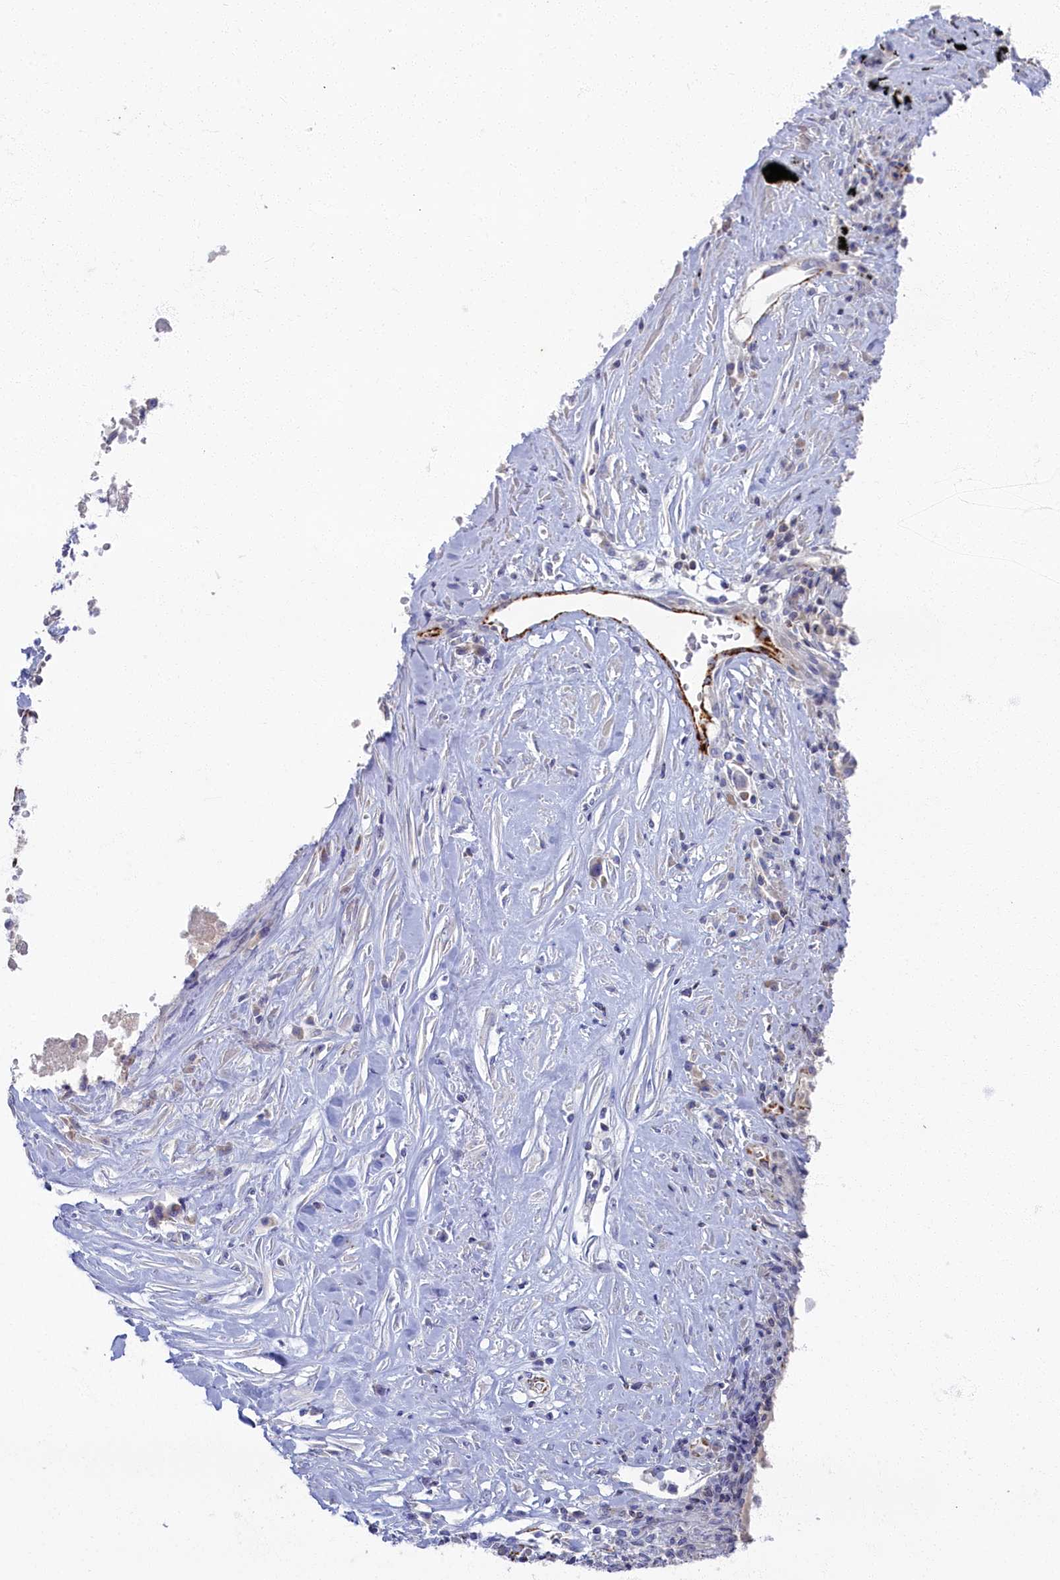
{"staining": {"intensity": "moderate", "quantity": "<25%", "location": "cytoplasmic/membranous"}, "tissue": "lung cancer", "cell_type": "Tumor cells", "image_type": "cancer", "snomed": [{"axis": "morphology", "description": "Squamous cell carcinoma, NOS"}, {"axis": "topography", "description": "Lung"}], "caption": "Lung squamous cell carcinoma stained for a protein (brown) demonstrates moderate cytoplasmic/membranous positive positivity in about <25% of tumor cells.", "gene": "OCIAD2", "patient": {"sex": "male", "age": 61}}